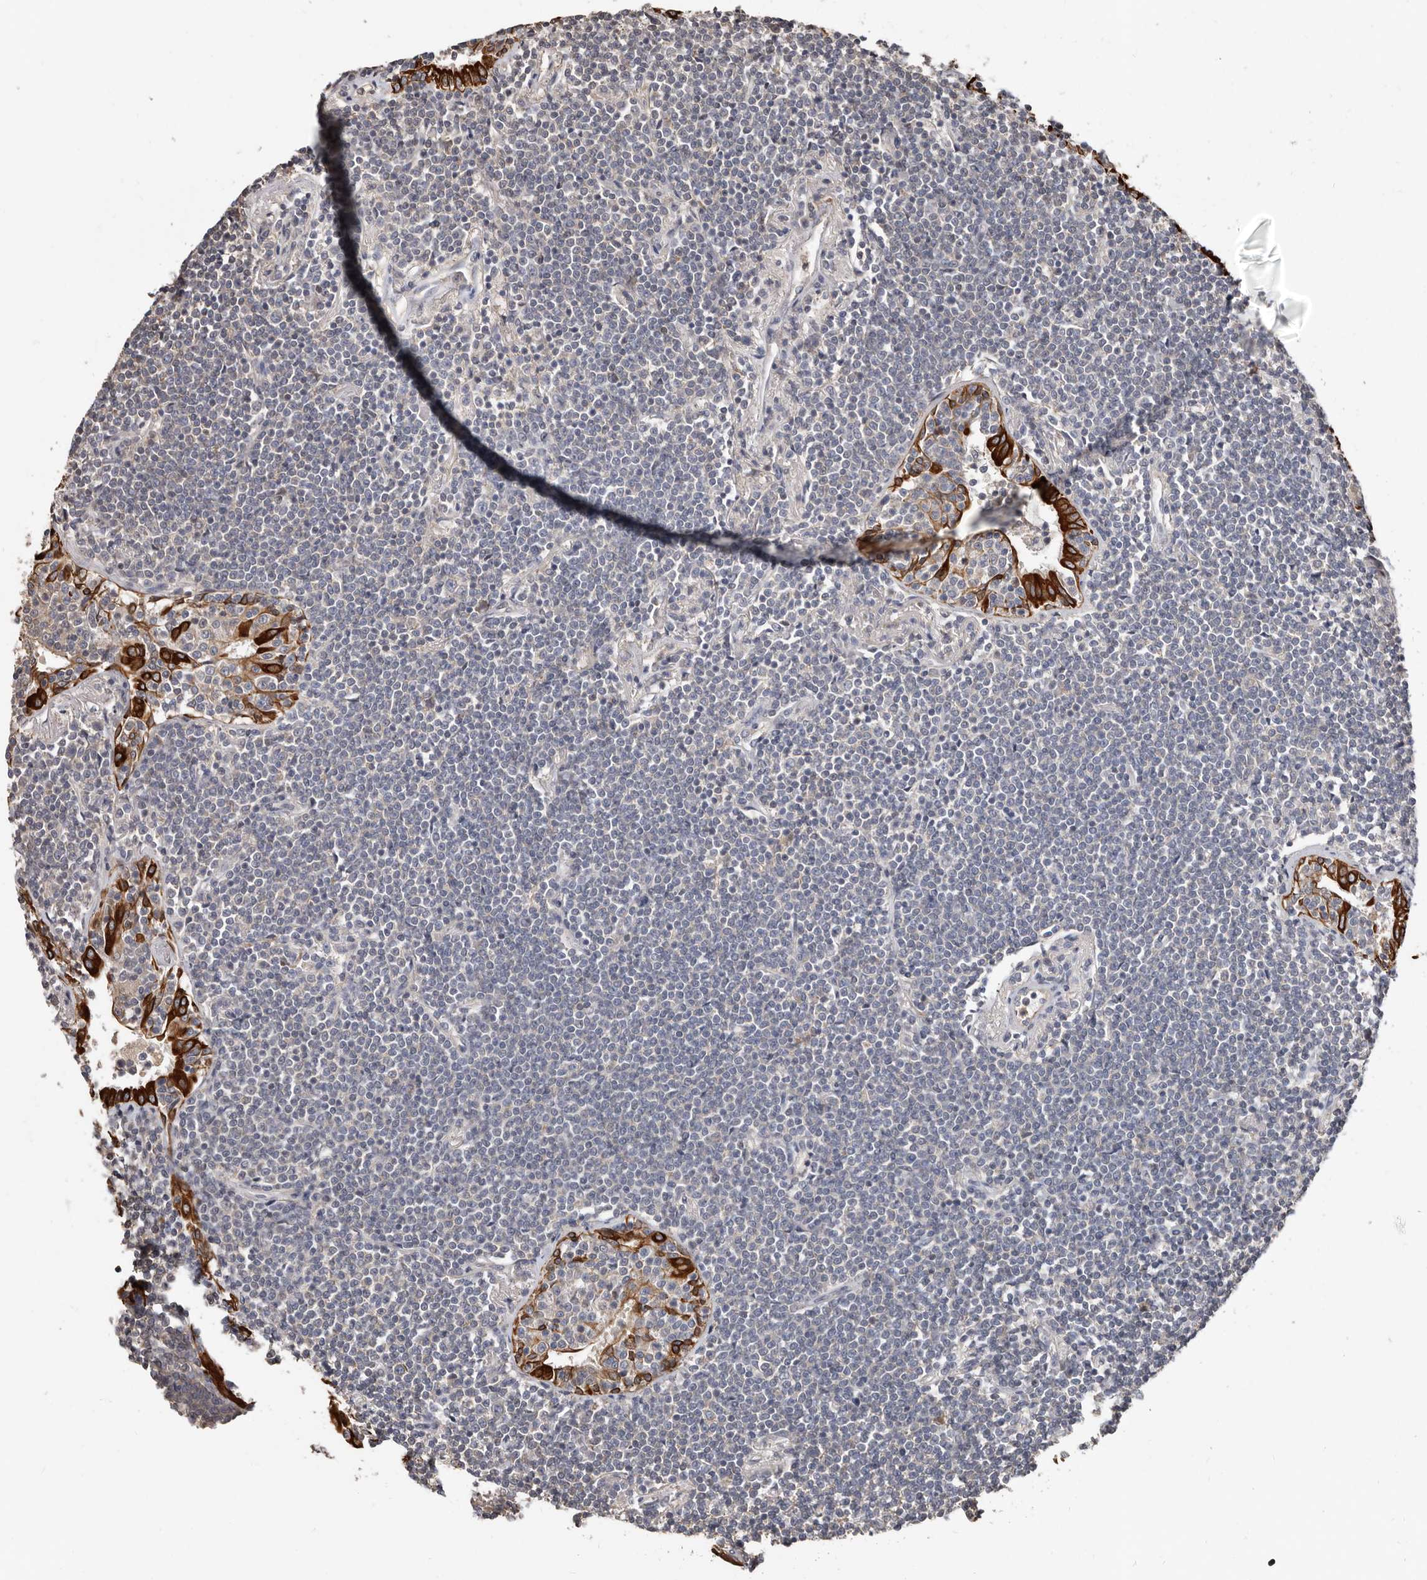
{"staining": {"intensity": "negative", "quantity": "none", "location": "none"}, "tissue": "lymphoma", "cell_type": "Tumor cells", "image_type": "cancer", "snomed": [{"axis": "morphology", "description": "Malignant lymphoma, non-Hodgkin's type, Low grade"}, {"axis": "topography", "description": "Lung"}], "caption": "Lymphoma was stained to show a protein in brown. There is no significant expression in tumor cells.", "gene": "MRPL18", "patient": {"sex": "female", "age": 71}}